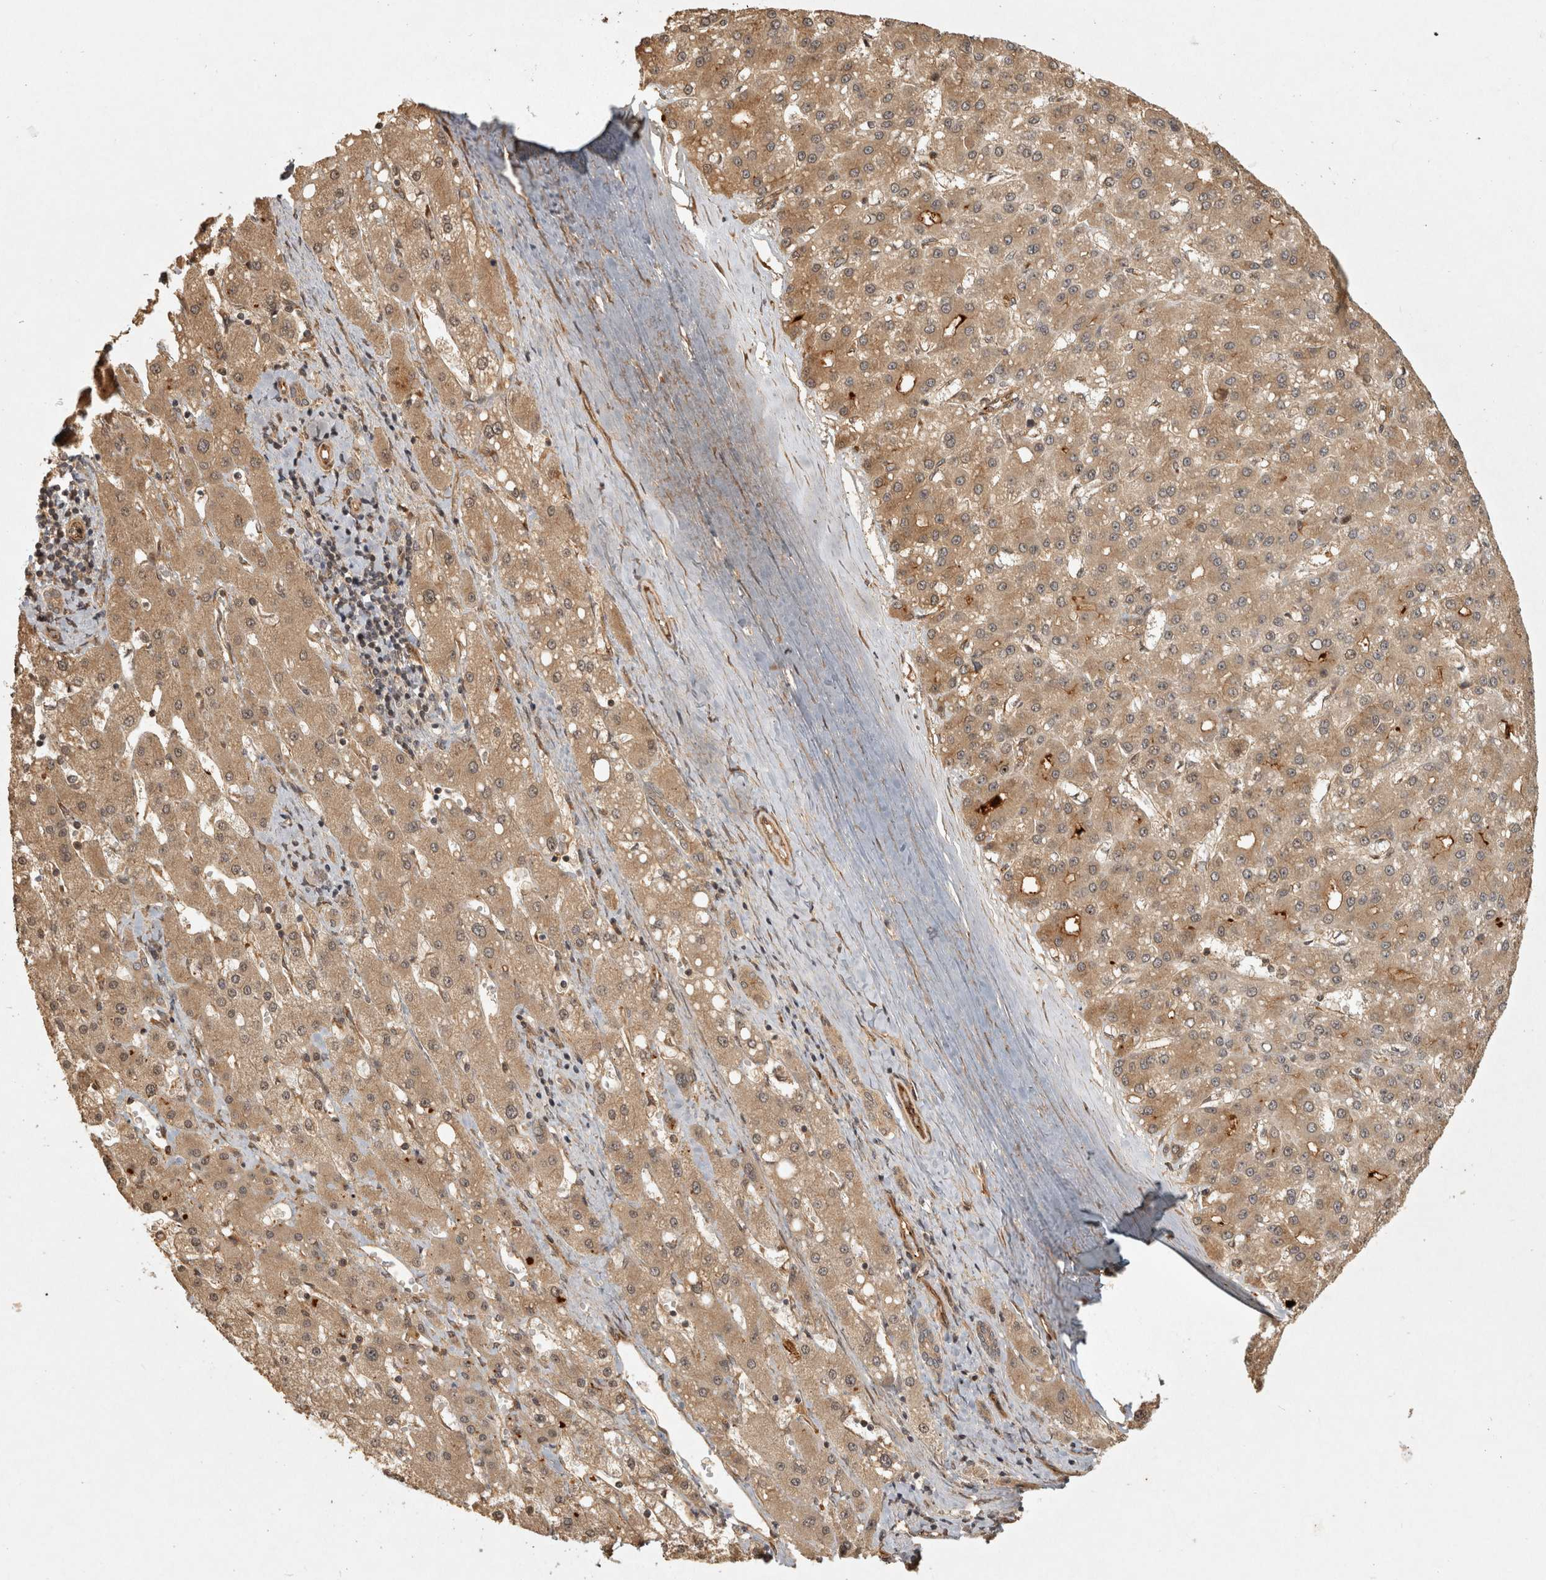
{"staining": {"intensity": "moderate", "quantity": ">75%", "location": "cytoplasmic/membranous"}, "tissue": "liver cancer", "cell_type": "Tumor cells", "image_type": "cancer", "snomed": [{"axis": "morphology", "description": "Carcinoma, Hepatocellular, NOS"}, {"axis": "topography", "description": "Liver"}], "caption": "The histopathology image demonstrates staining of hepatocellular carcinoma (liver), revealing moderate cytoplasmic/membranous protein positivity (brown color) within tumor cells.", "gene": "CAMSAP2", "patient": {"sex": "male", "age": 67}}